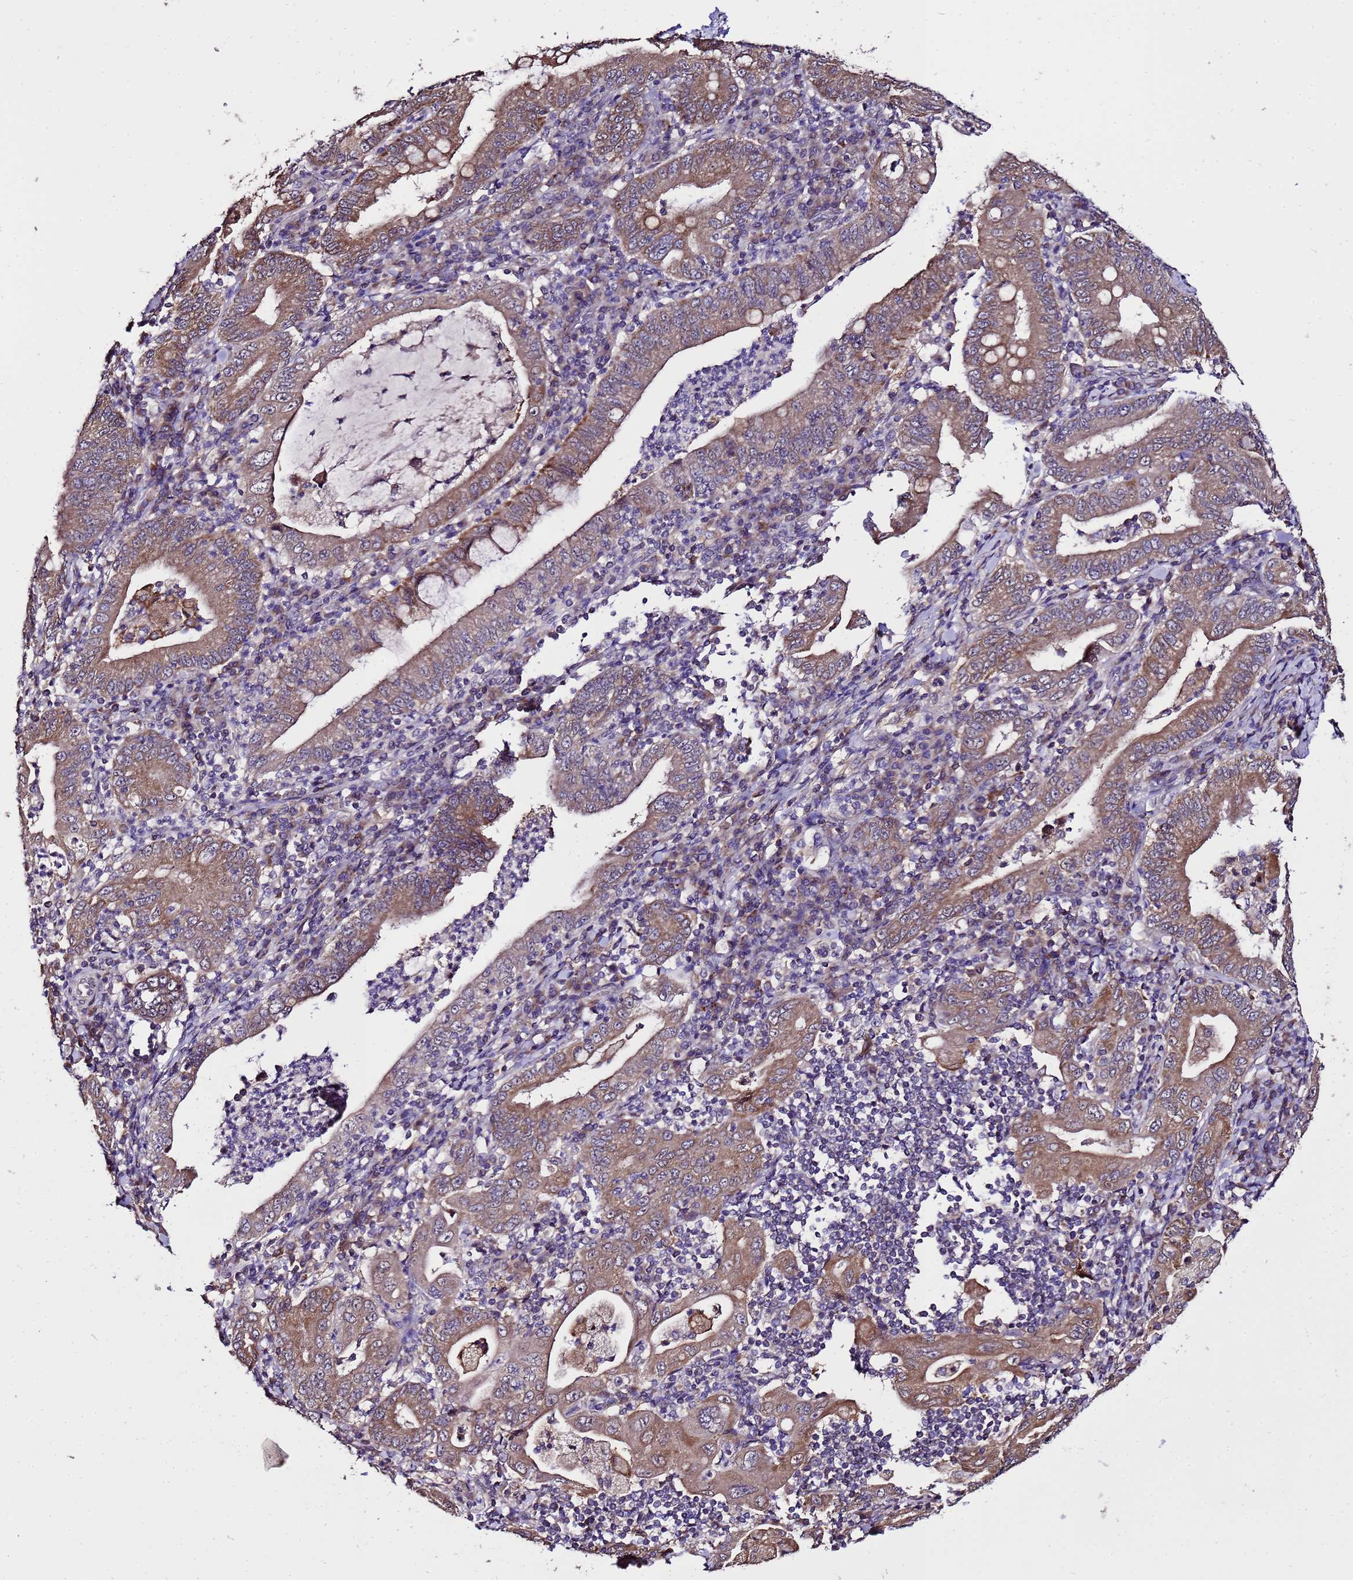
{"staining": {"intensity": "moderate", "quantity": ">75%", "location": "cytoplasmic/membranous"}, "tissue": "stomach cancer", "cell_type": "Tumor cells", "image_type": "cancer", "snomed": [{"axis": "morphology", "description": "Normal tissue, NOS"}, {"axis": "morphology", "description": "Adenocarcinoma, NOS"}, {"axis": "topography", "description": "Esophagus"}, {"axis": "topography", "description": "Stomach, upper"}, {"axis": "topography", "description": "Peripheral nerve tissue"}], "caption": "Immunohistochemistry (IHC) of human stomach cancer (adenocarcinoma) demonstrates medium levels of moderate cytoplasmic/membranous expression in approximately >75% of tumor cells.", "gene": "ZNF329", "patient": {"sex": "male", "age": 62}}